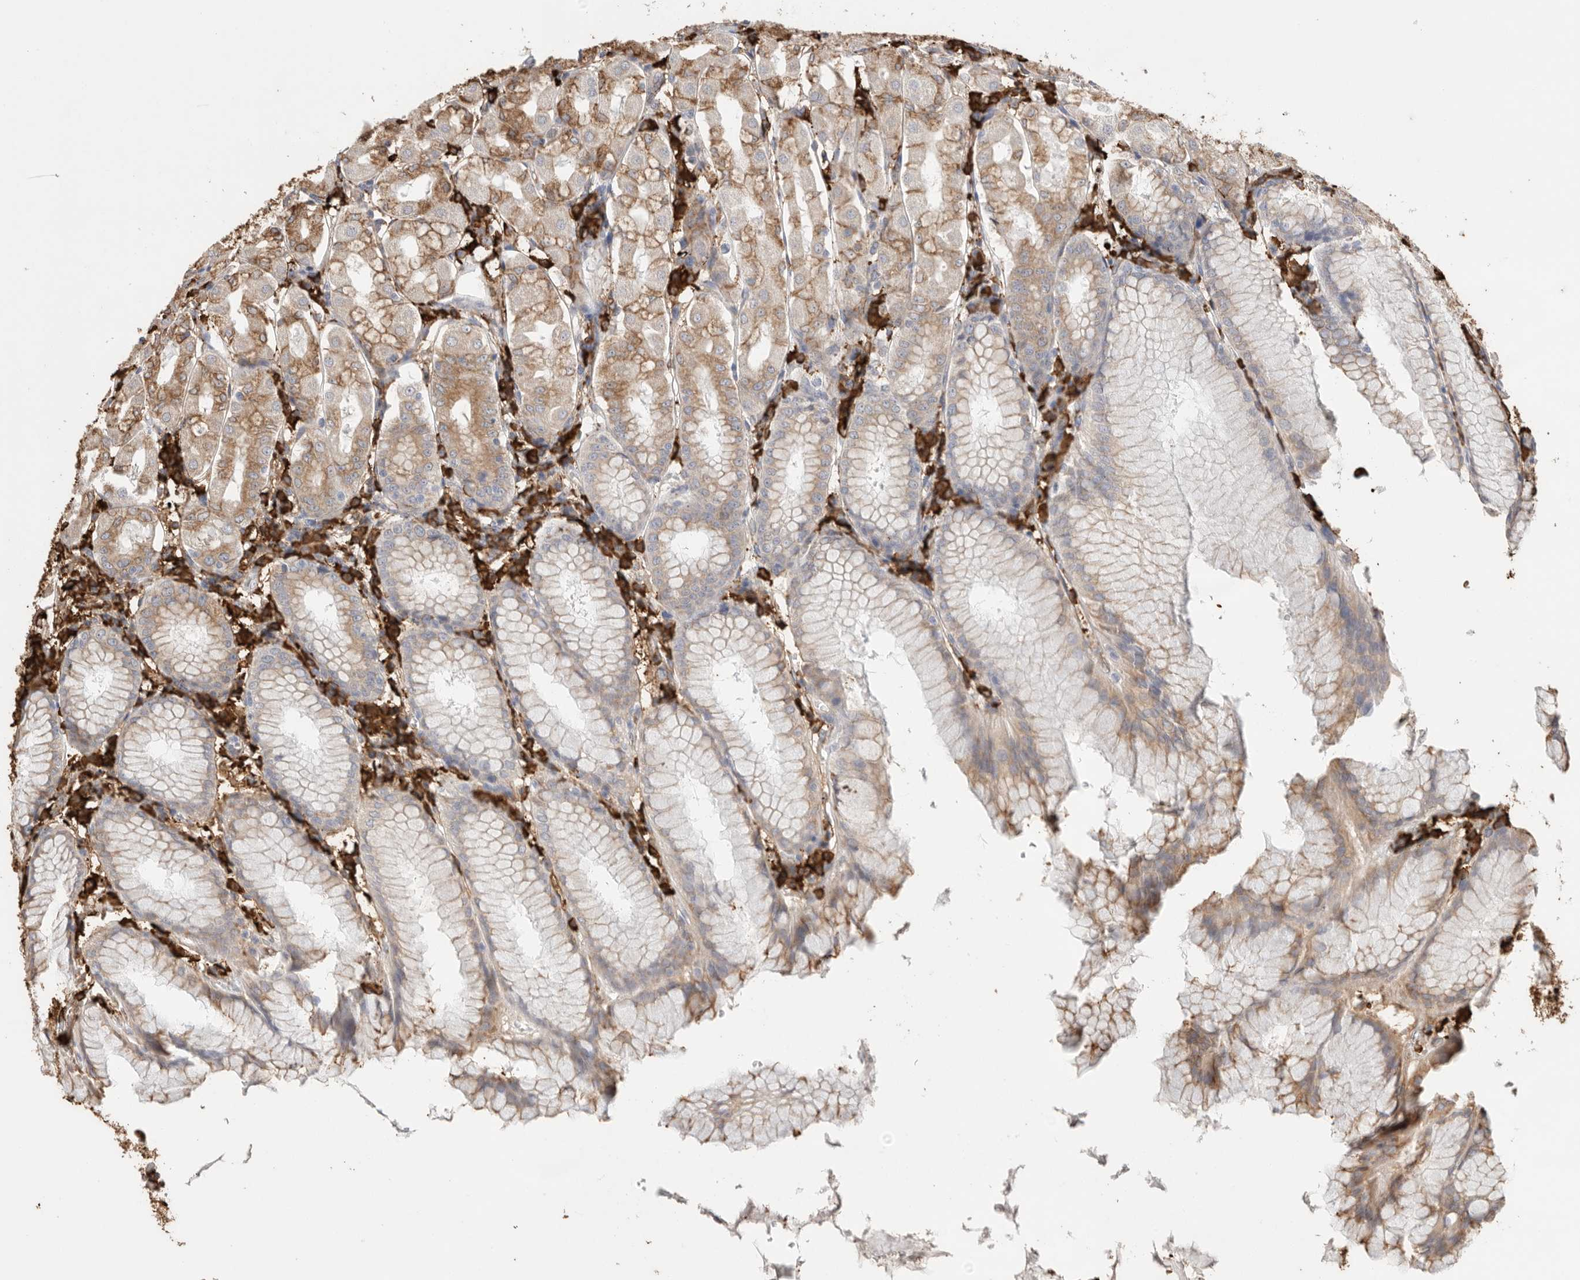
{"staining": {"intensity": "moderate", "quantity": ">75%", "location": "cytoplasmic/membranous"}, "tissue": "stomach", "cell_type": "Glandular cells", "image_type": "normal", "snomed": [{"axis": "morphology", "description": "Normal tissue, NOS"}, {"axis": "topography", "description": "Stomach, lower"}], "caption": "Stomach stained with immunohistochemistry shows moderate cytoplasmic/membranous positivity in approximately >75% of glandular cells. (Brightfield microscopy of DAB IHC at high magnification).", "gene": "BLOC1S5", "patient": {"sex": "female", "age": 56}}